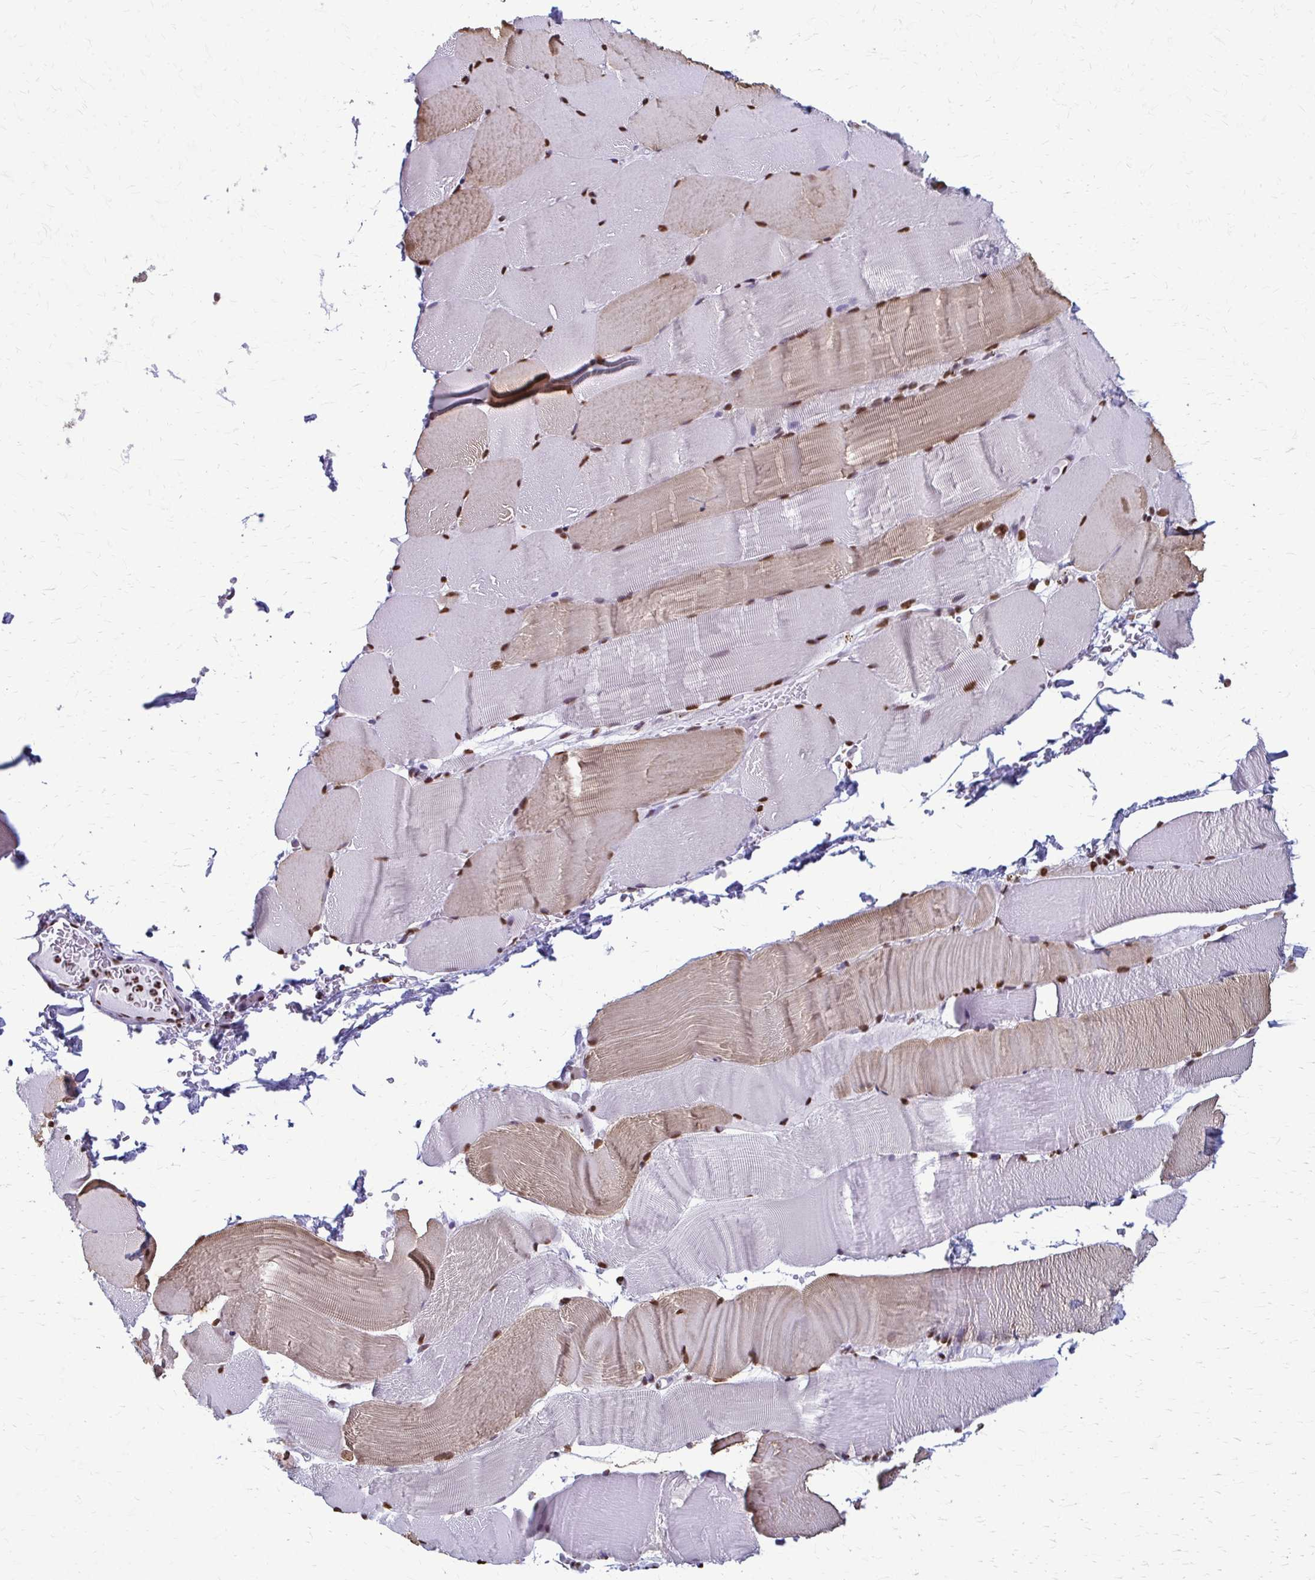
{"staining": {"intensity": "moderate", "quantity": ">75%", "location": "nuclear"}, "tissue": "skeletal muscle", "cell_type": "Myocytes", "image_type": "normal", "snomed": [{"axis": "morphology", "description": "Normal tissue, NOS"}, {"axis": "topography", "description": "Skeletal muscle"}], "caption": "Immunohistochemistry histopathology image of unremarkable skeletal muscle: skeletal muscle stained using IHC displays medium levels of moderate protein expression localized specifically in the nuclear of myocytes, appearing as a nuclear brown color.", "gene": "SNRPA", "patient": {"sex": "female", "age": 37}}